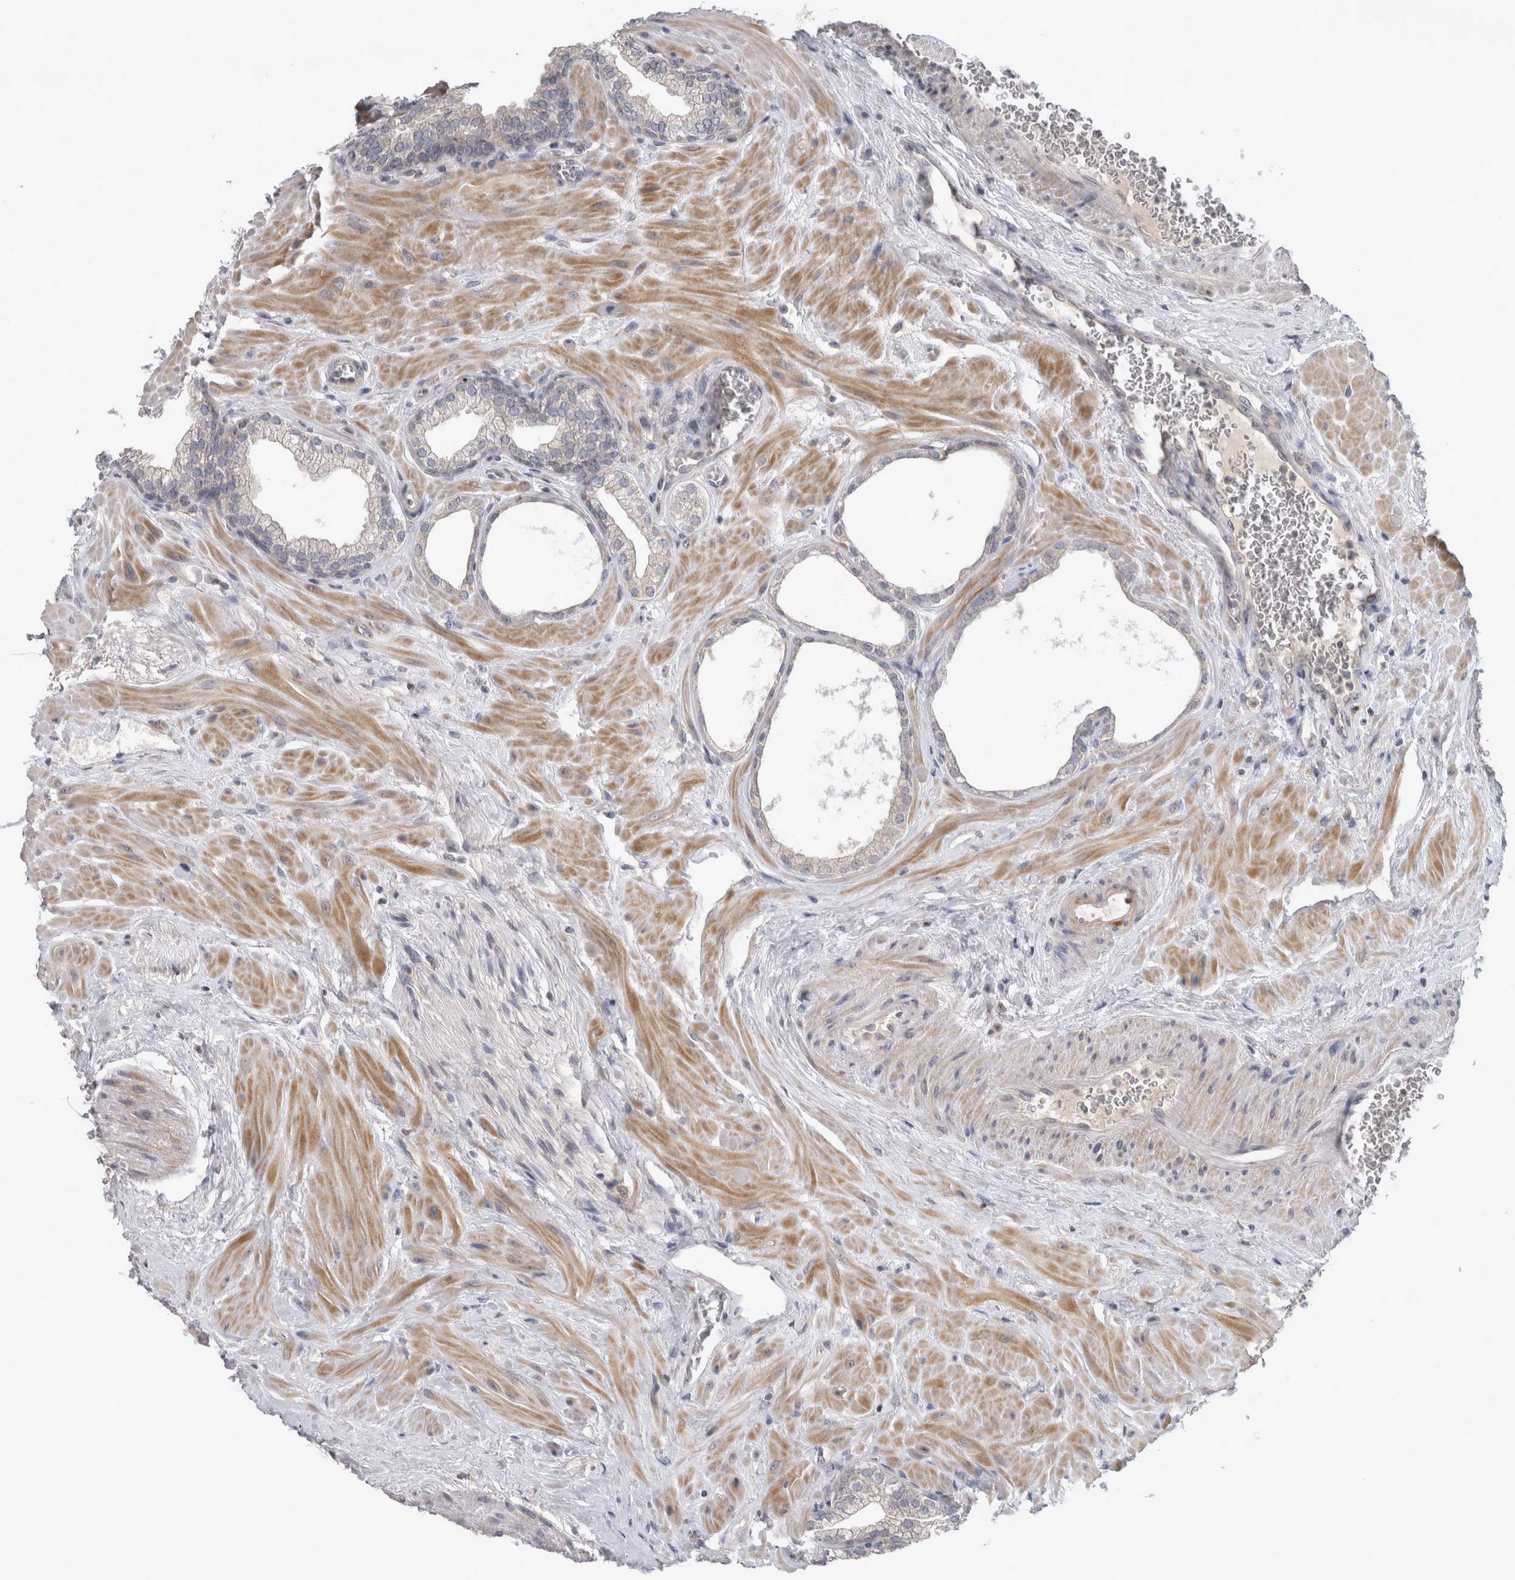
{"staining": {"intensity": "weak", "quantity": "<25%", "location": "cytoplasmic/membranous,nuclear"}, "tissue": "prostate", "cell_type": "Glandular cells", "image_type": "normal", "snomed": [{"axis": "morphology", "description": "Normal tissue, NOS"}, {"axis": "morphology", "description": "Urothelial carcinoma, Low grade"}, {"axis": "topography", "description": "Urinary bladder"}, {"axis": "topography", "description": "Prostate"}], "caption": "The IHC micrograph has no significant positivity in glandular cells of prostate. (DAB (3,3'-diaminobenzidine) immunohistochemistry, high magnification).", "gene": "RBM28", "patient": {"sex": "male", "age": 60}}